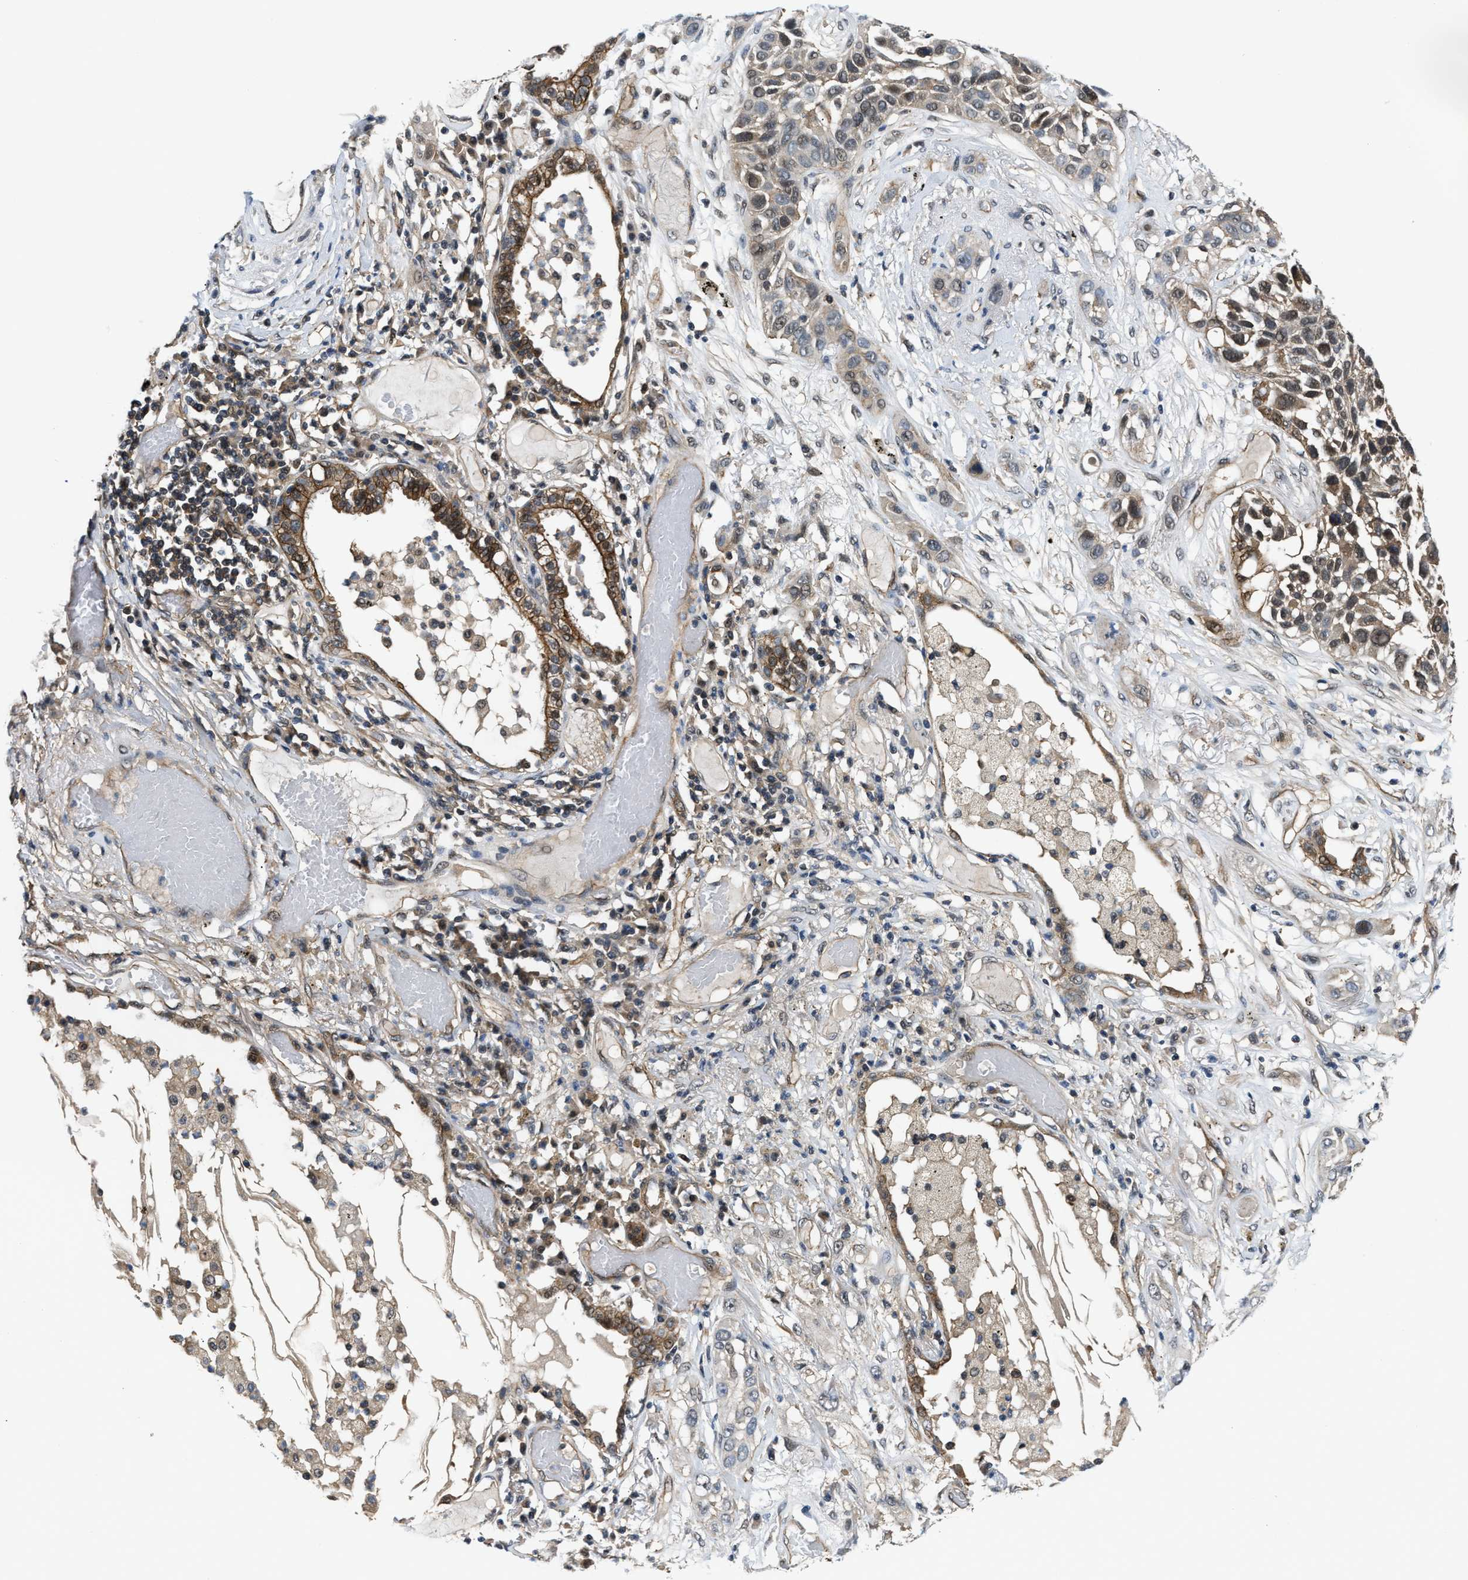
{"staining": {"intensity": "weak", "quantity": "<25%", "location": "cytoplasmic/membranous,nuclear"}, "tissue": "lung cancer", "cell_type": "Tumor cells", "image_type": "cancer", "snomed": [{"axis": "morphology", "description": "Squamous cell carcinoma, NOS"}, {"axis": "topography", "description": "Lung"}], "caption": "Tumor cells show no significant positivity in squamous cell carcinoma (lung).", "gene": "COPS2", "patient": {"sex": "male", "age": 71}}